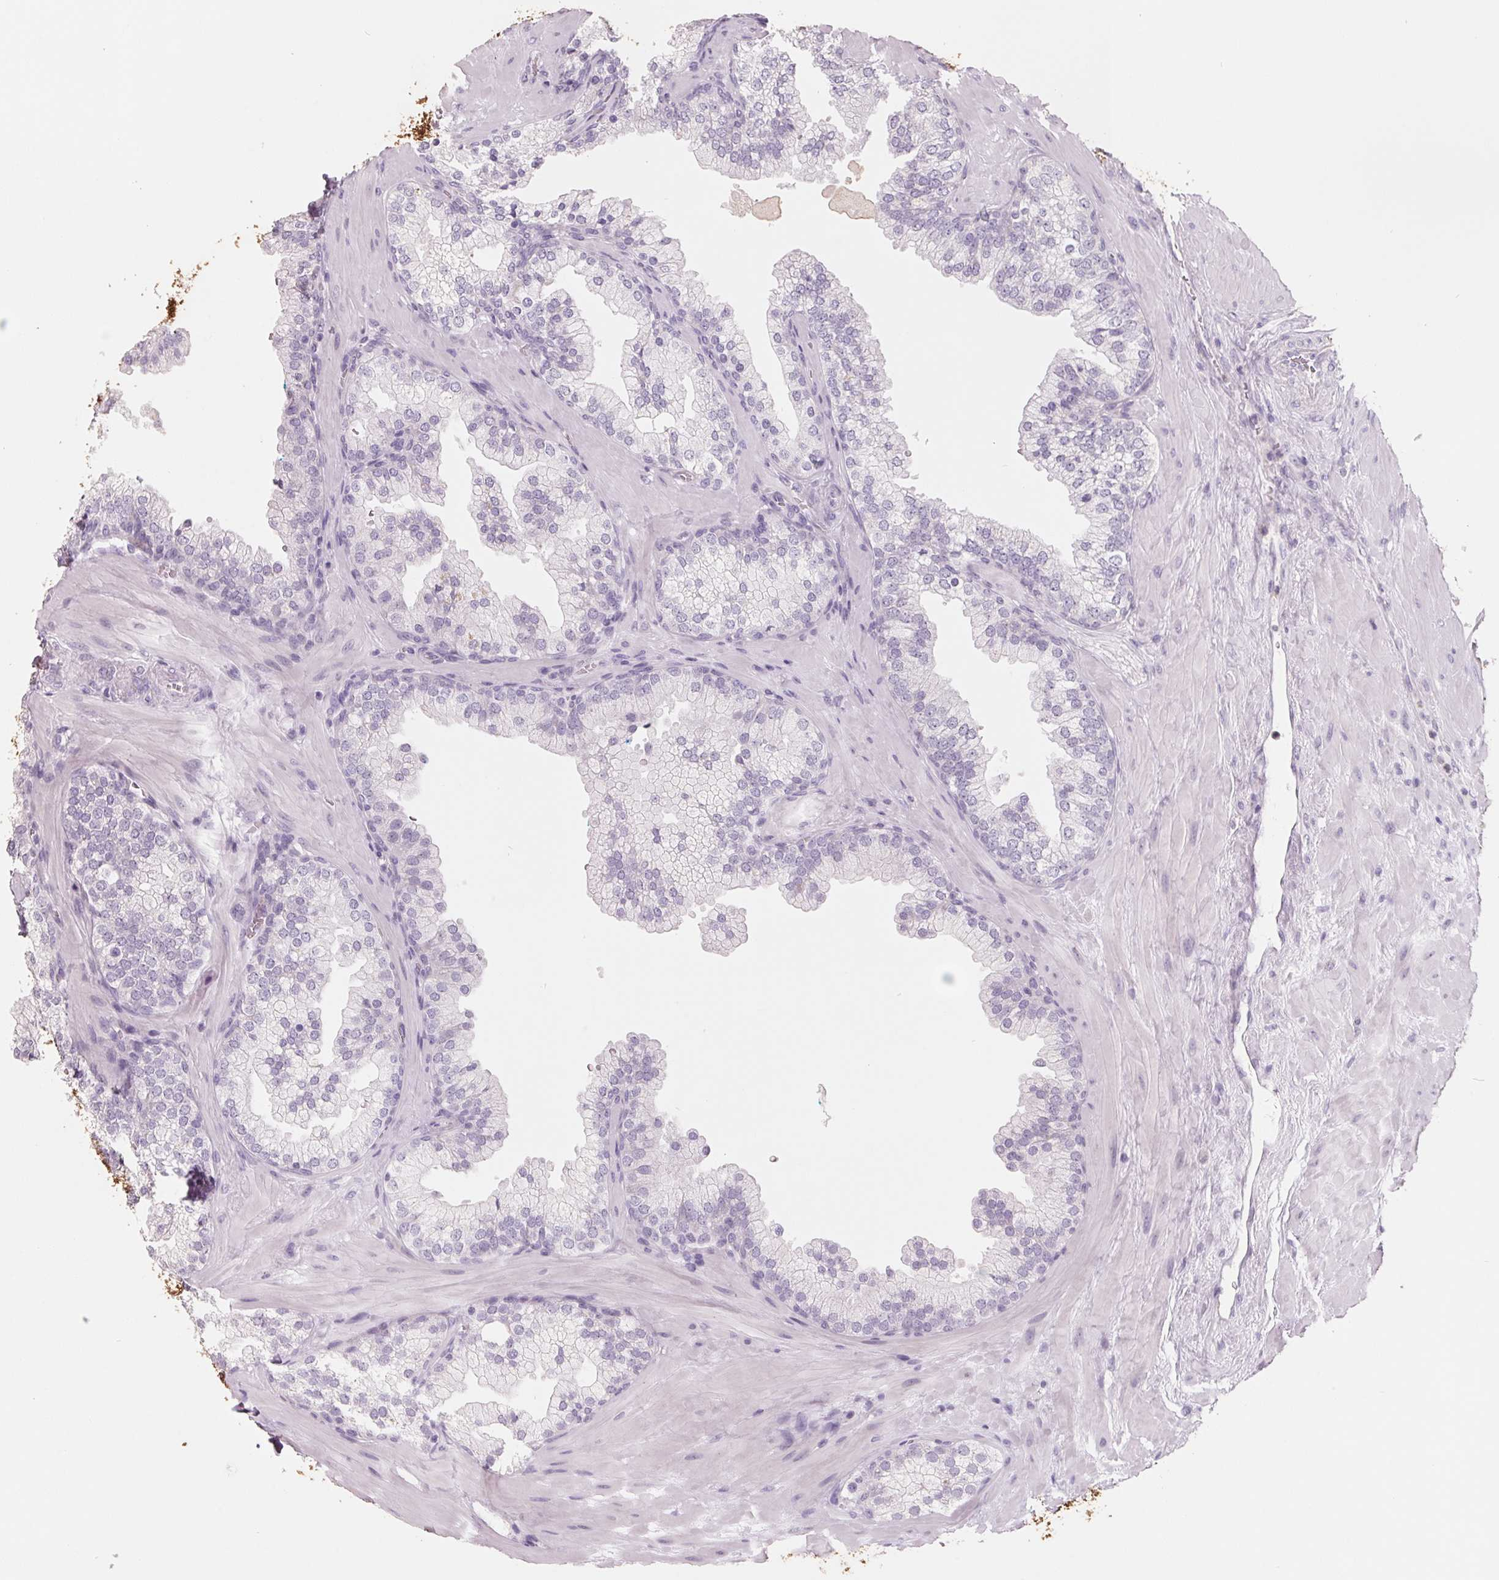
{"staining": {"intensity": "negative", "quantity": "none", "location": "none"}, "tissue": "prostate", "cell_type": "Glandular cells", "image_type": "normal", "snomed": [{"axis": "morphology", "description": "Normal tissue, NOS"}, {"axis": "topography", "description": "Prostate"}, {"axis": "topography", "description": "Peripheral nerve tissue"}], "caption": "Photomicrograph shows no significant protein positivity in glandular cells of normal prostate.", "gene": "FTCD", "patient": {"sex": "male", "age": 61}}